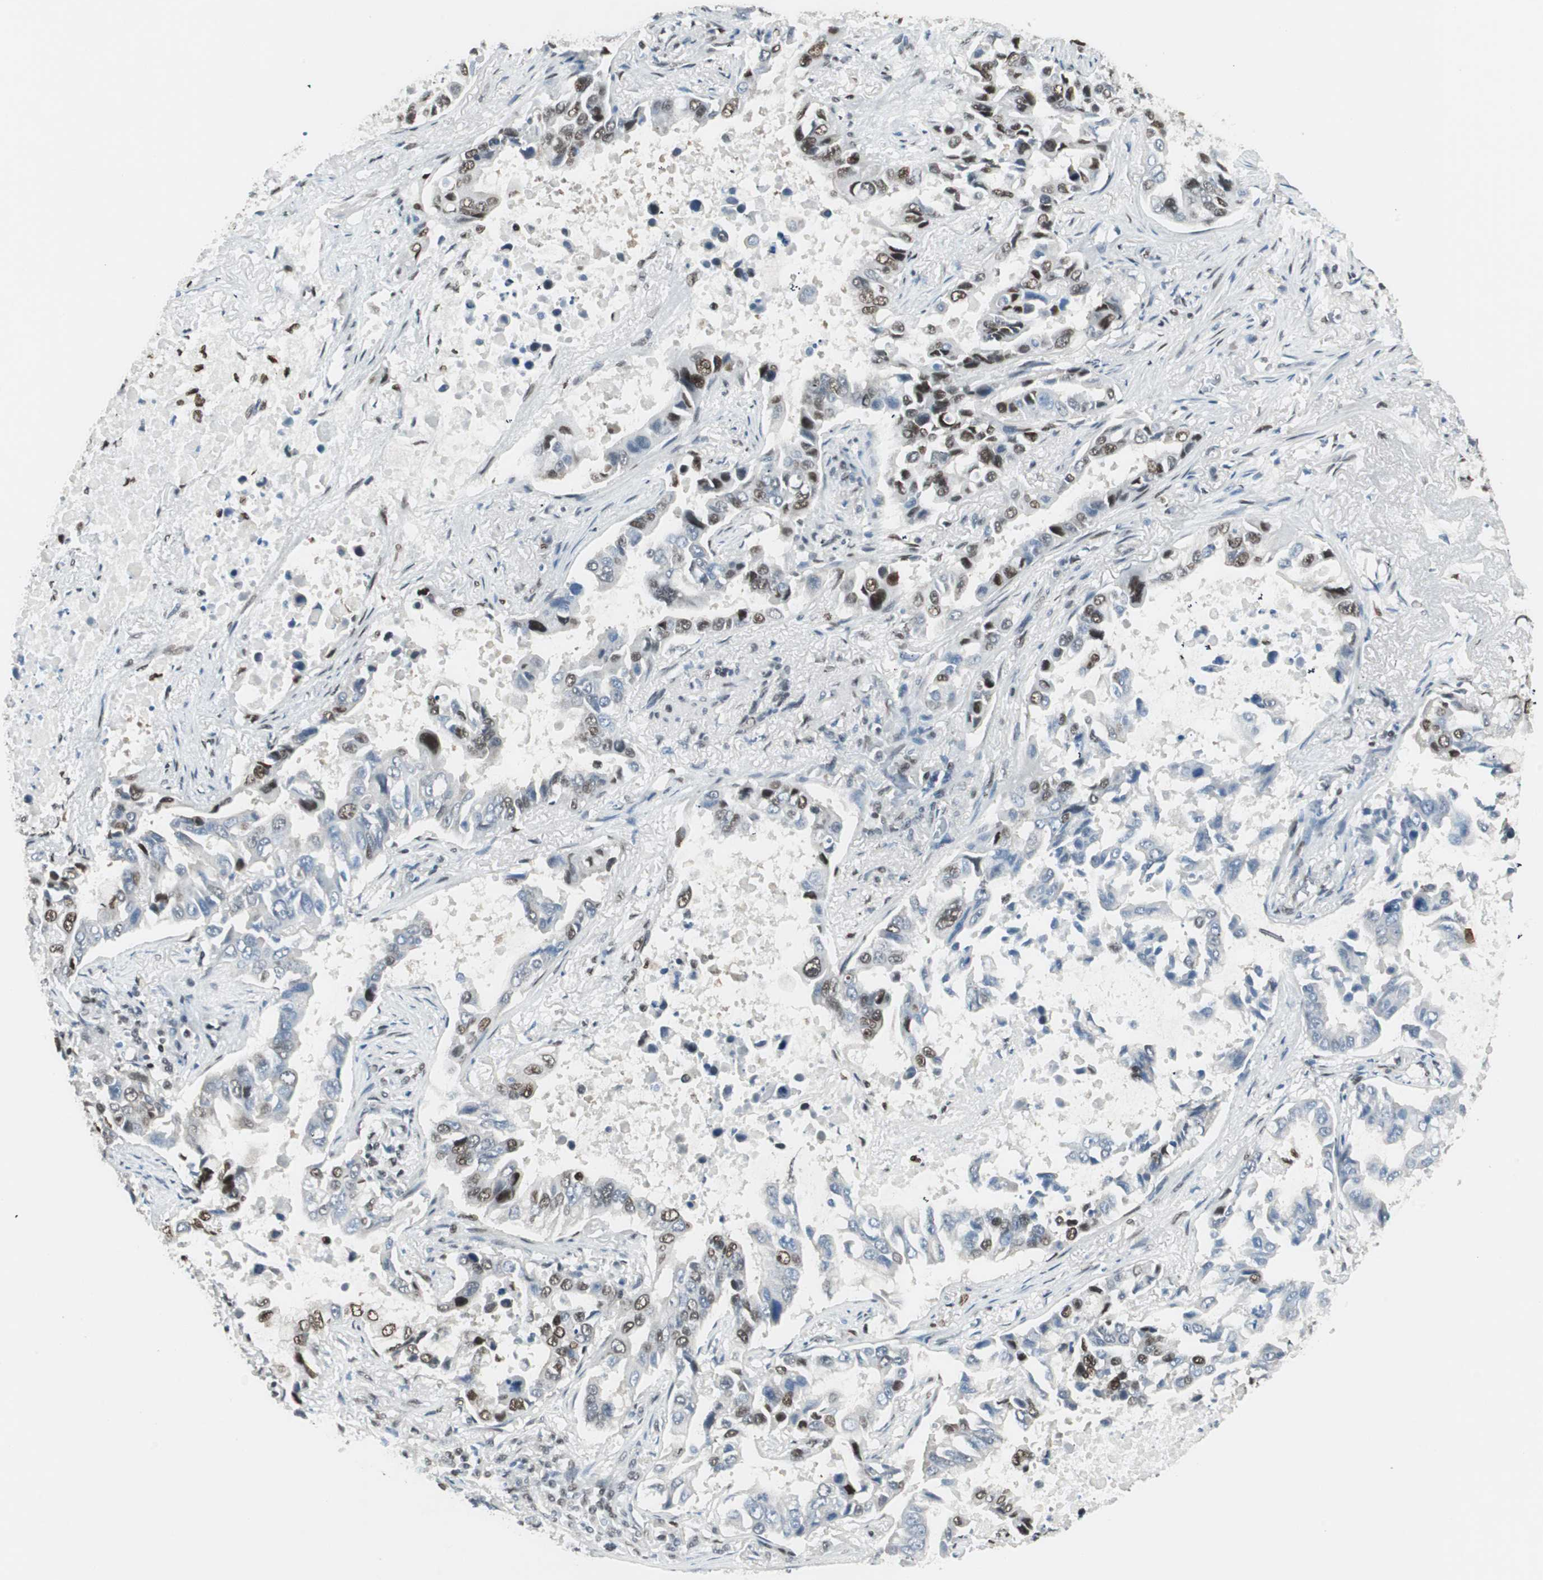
{"staining": {"intensity": "moderate", "quantity": ">75%", "location": "nuclear"}, "tissue": "lung cancer", "cell_type": "Tumor cells", "image_type": "cancer", "snomed": [{"axis": "morphology", "description": "Adenocarcinoma, NOS"}, {"axis": "topography", "description": "Lung"}], "caption": "Brown immunohistochemical staining in human lung cancer (adenocarcinoma) exhibits moderate nuclear expression in about >75% of tumor cells.", "gene": "ZBTB17", "patient": {"sex": "male", "age": 64}}